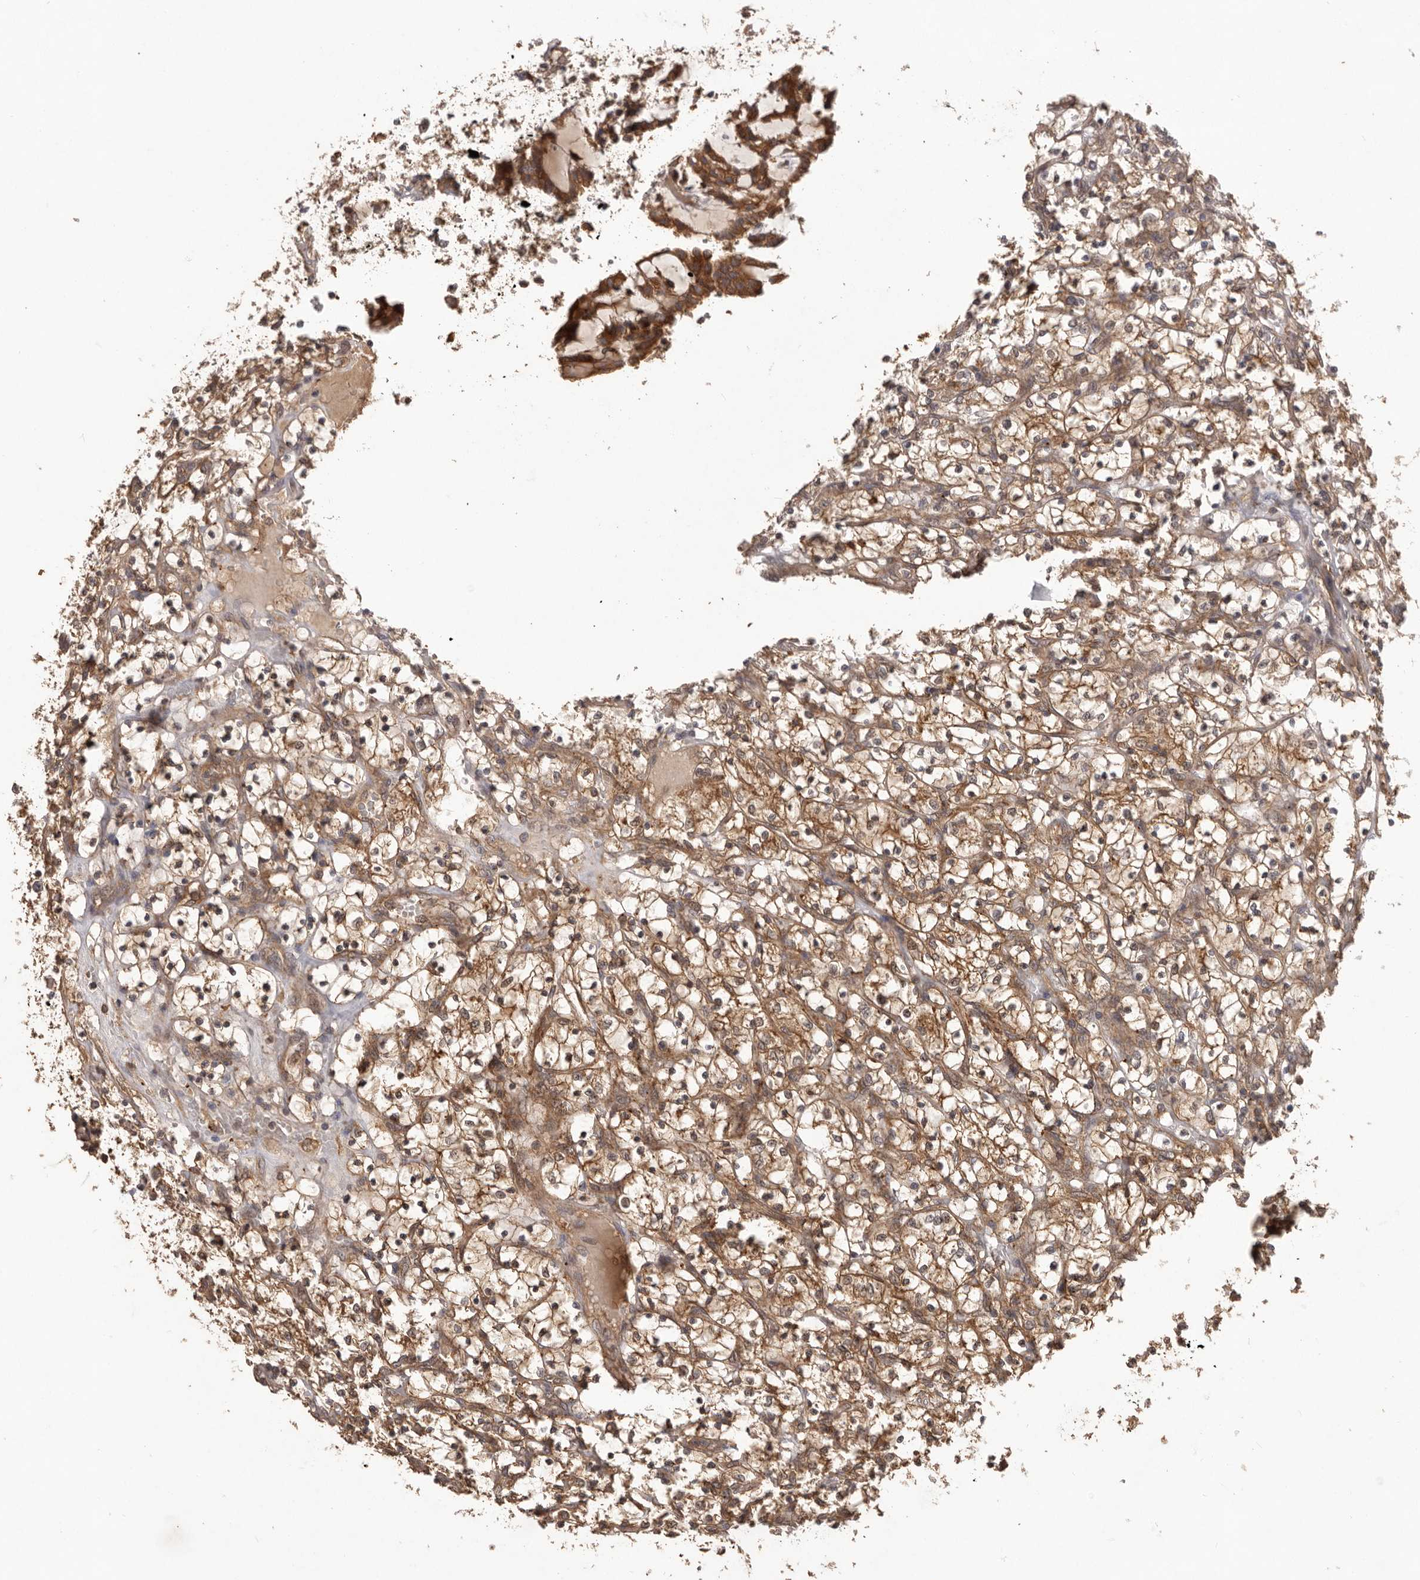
{"staining": {"intensity": "moderate", "quantity": ">75%", "location": "cytoplasmic/membranous"}, "tissue": "renal cancer", "cell_type": "Tumor cells", "image_type": "cancer", "snomed": [{"axis": "morphology", "description": "Adenocarcinoma, NOS"}, {"axis": "topography", "description": "Kidney"}], "caption": "This image displays immunohistochemistry (IHC) staining of human adenocarcinoma (renal), with medium moderate cytoplasmic/membranous positivity in approximately >75% of tumor cells.", "gene": "SLC22A3", "patient": {"sex": "female", "age": 69}}